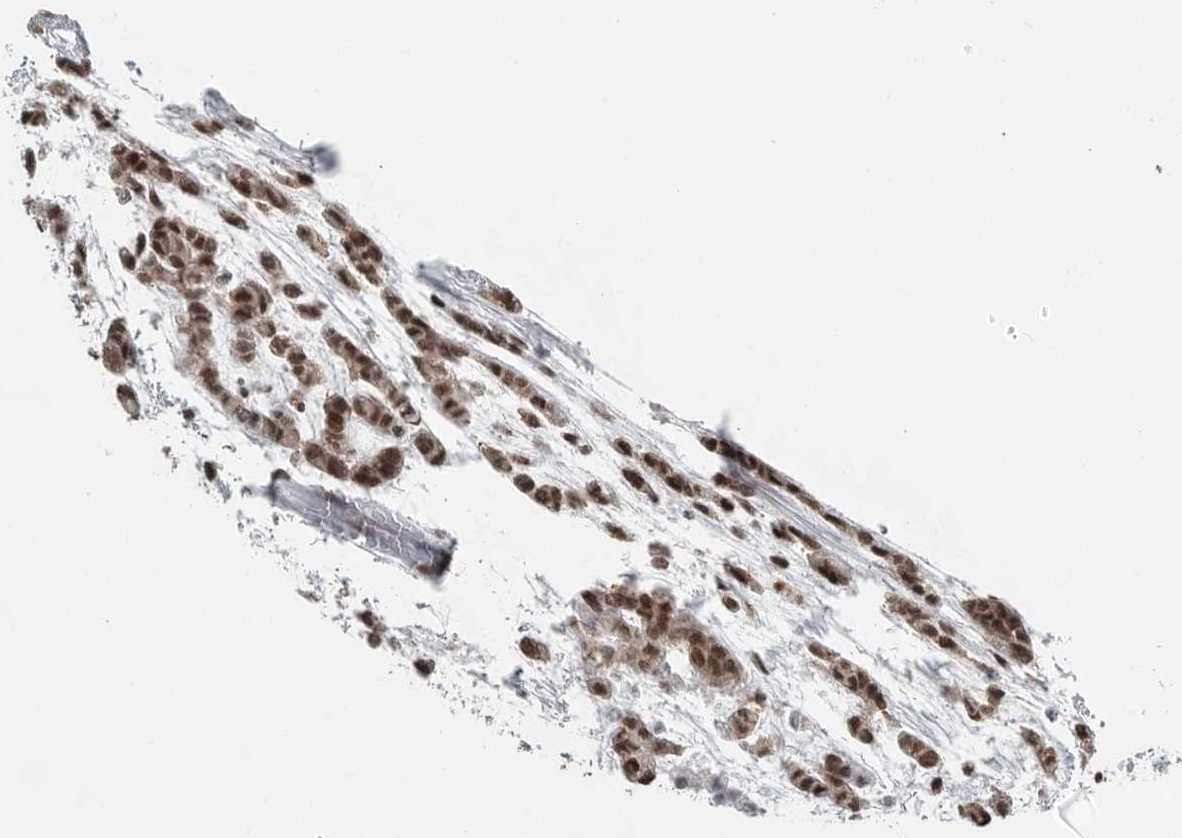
{"staining": {"intensity": "moderate", "quantity": ">75%", "location": "nuclear"}, "tissue": "head and neck cancer", "cell_type": "Tumor cells", "image_type": "cancer", "snomed": [{"axis": "morphology", "description": "Adenocarcinoma, NOS"}, {"axis": "morphology", "description": "Adenoma, NOS"}, {"axis": "topography", "description": "Head-Neck"}], "caption": "Adenocarcinoma (head and neck) tissue shows moderate nuclear expression in about >75% of tumor cells, visualized by immunohistochemistry.", "gene": "YAF2", "patient": {"sex": "female", "age": 55}}